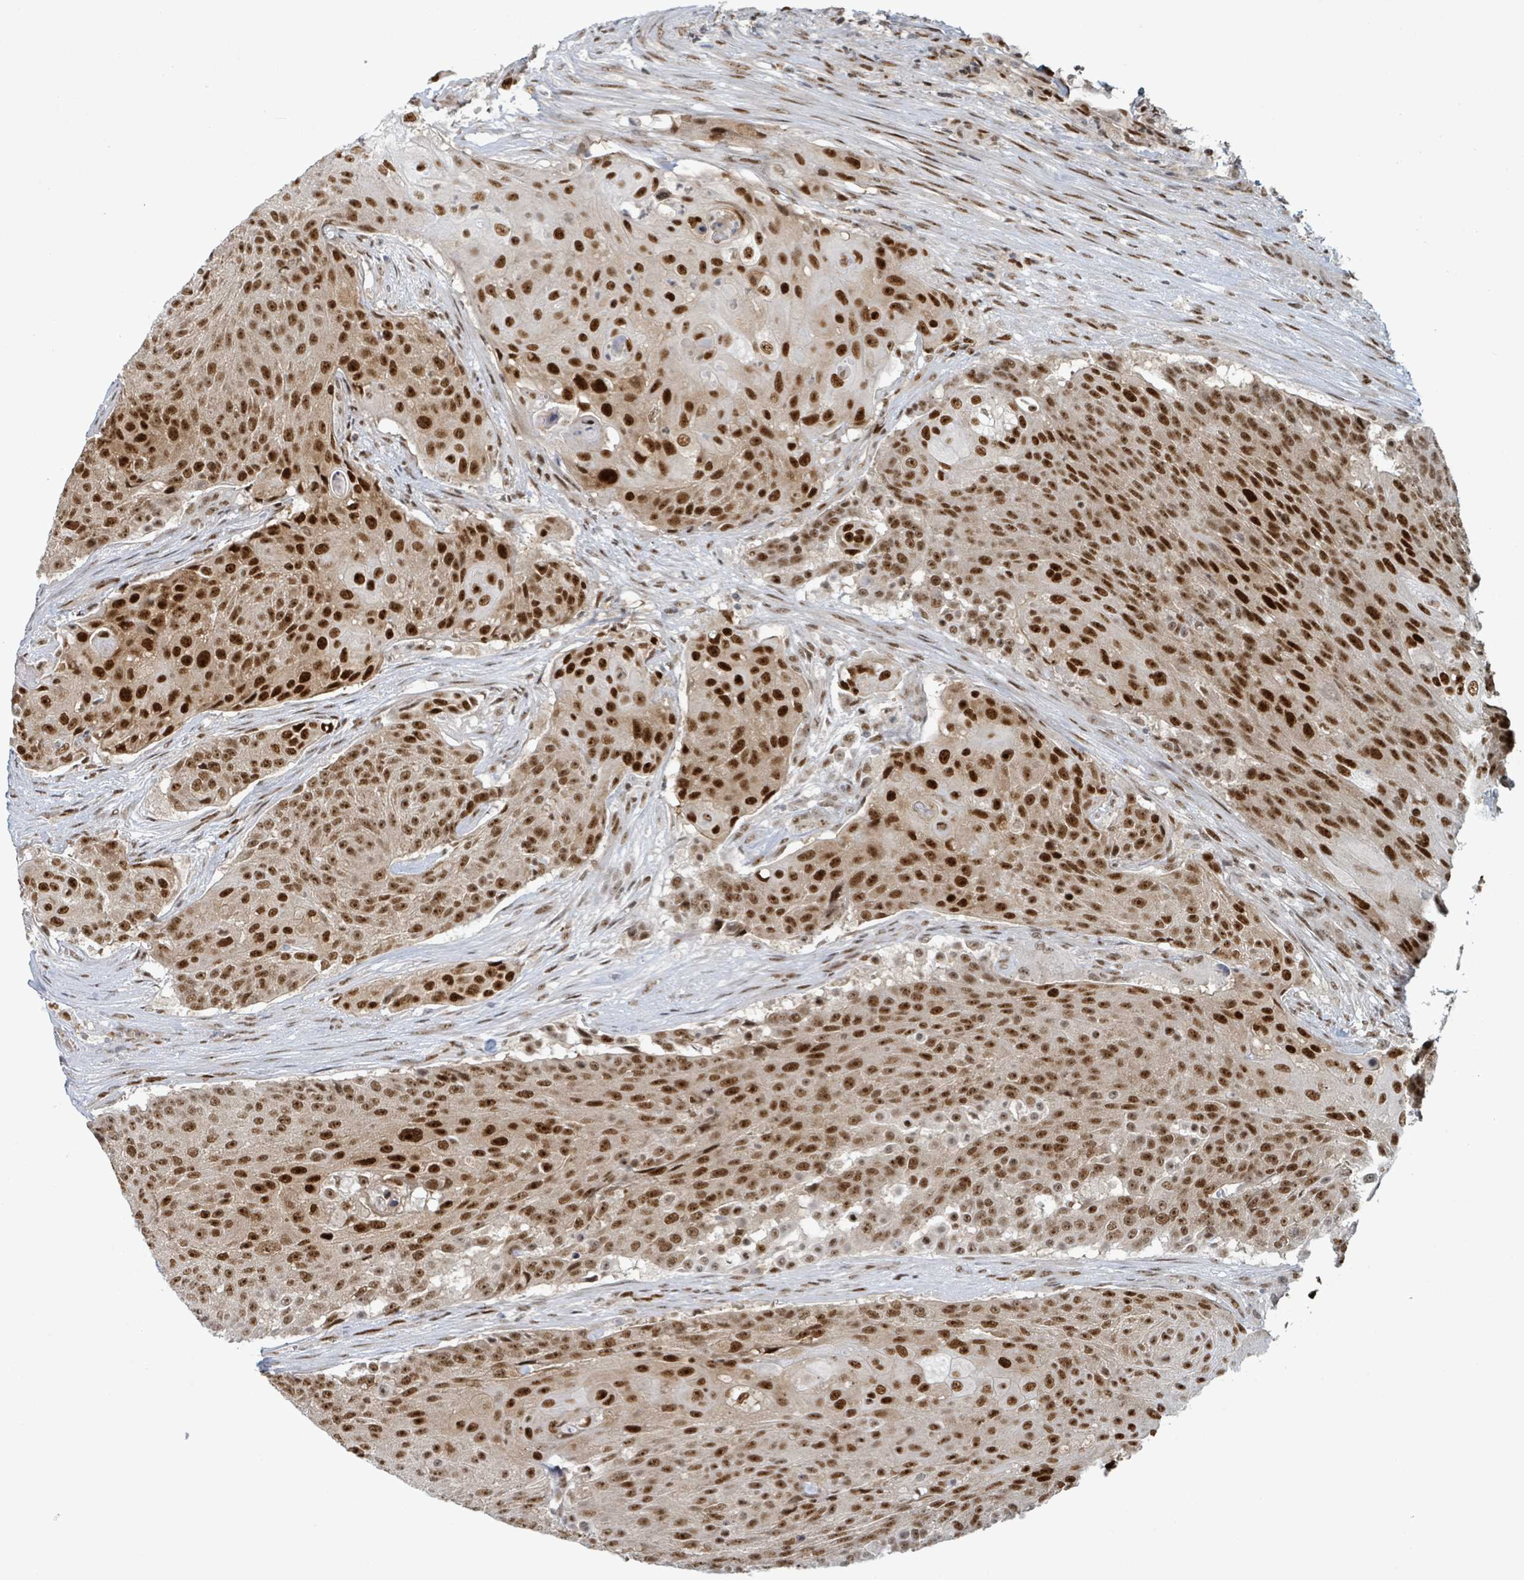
{"staining": {"intensity": "strong", "quantity": ">75%", "location": "nuclear"}, "tissue": "urothelial cancer", "cell_type": "Tumor cells", "image_type": "cancer", "snomed": [{"axis": "morphology", "description": "Urothelial carcinoma, High grade"}, {"axis": "topography", "description": "Urinary bladder"}], "caption": "Immunohistochemistry (DAB (3,3'-diaminobenzidine)) staining of urothelial cancer displays strong nuclear protein staining in approximately >75% of tumor cells.", "gene": "KLF3", "patient": {"sex": "female", "age": 63}}